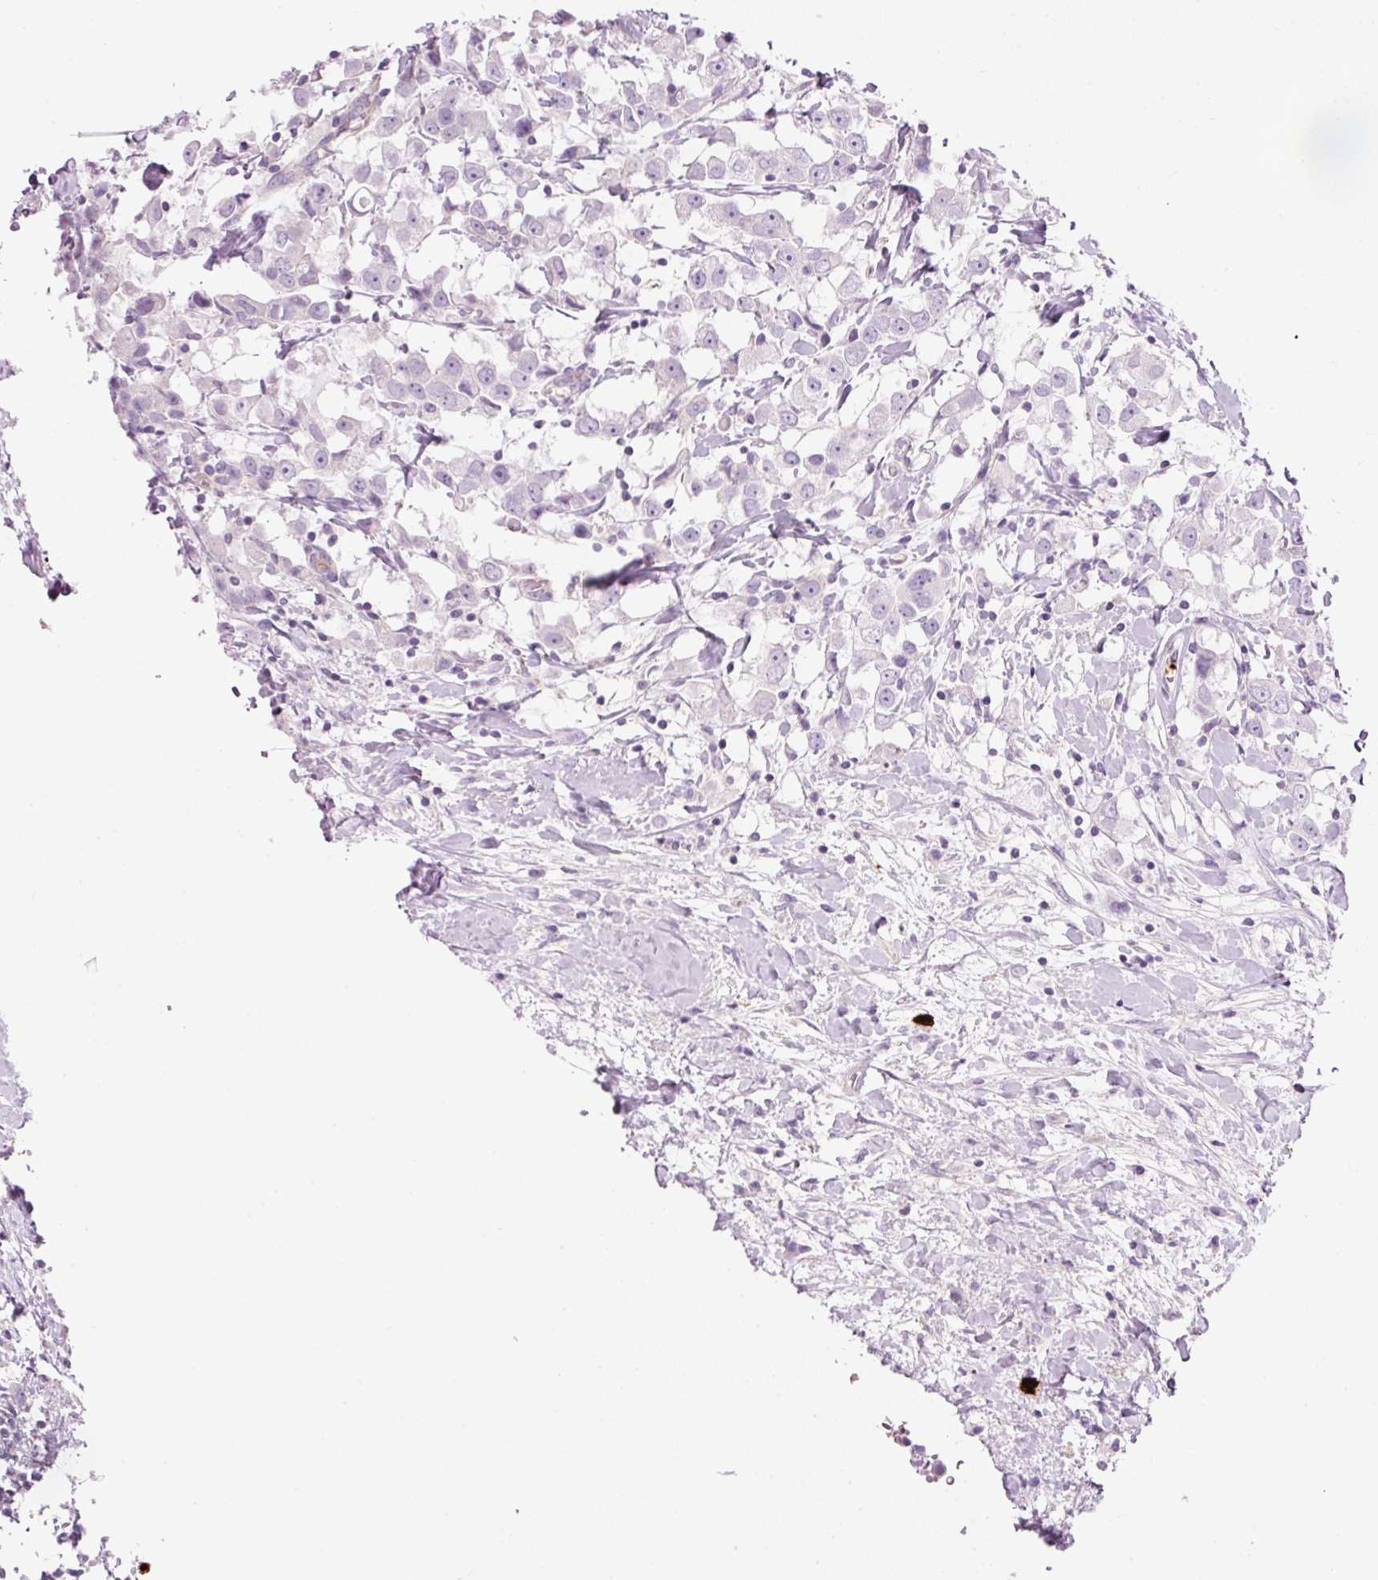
{"staining": {"intensity": "negative", "quantity": "none", "location": "none"}, "tissue": "breast cancer", "cell_type": "Tumor cells", "image_type": "cancer", "snomed": [{"axis": "morphology", "description": "Duct carcinoma"}, {"axis": "topography", "description": "Breast"}], "caption": "A photomicrograph of human breast infiltrating ductal carcinoma is negative for staining in tumor cells.", "gene": "MAP3K3", "patient": {"sex": "female", "age": 61}}